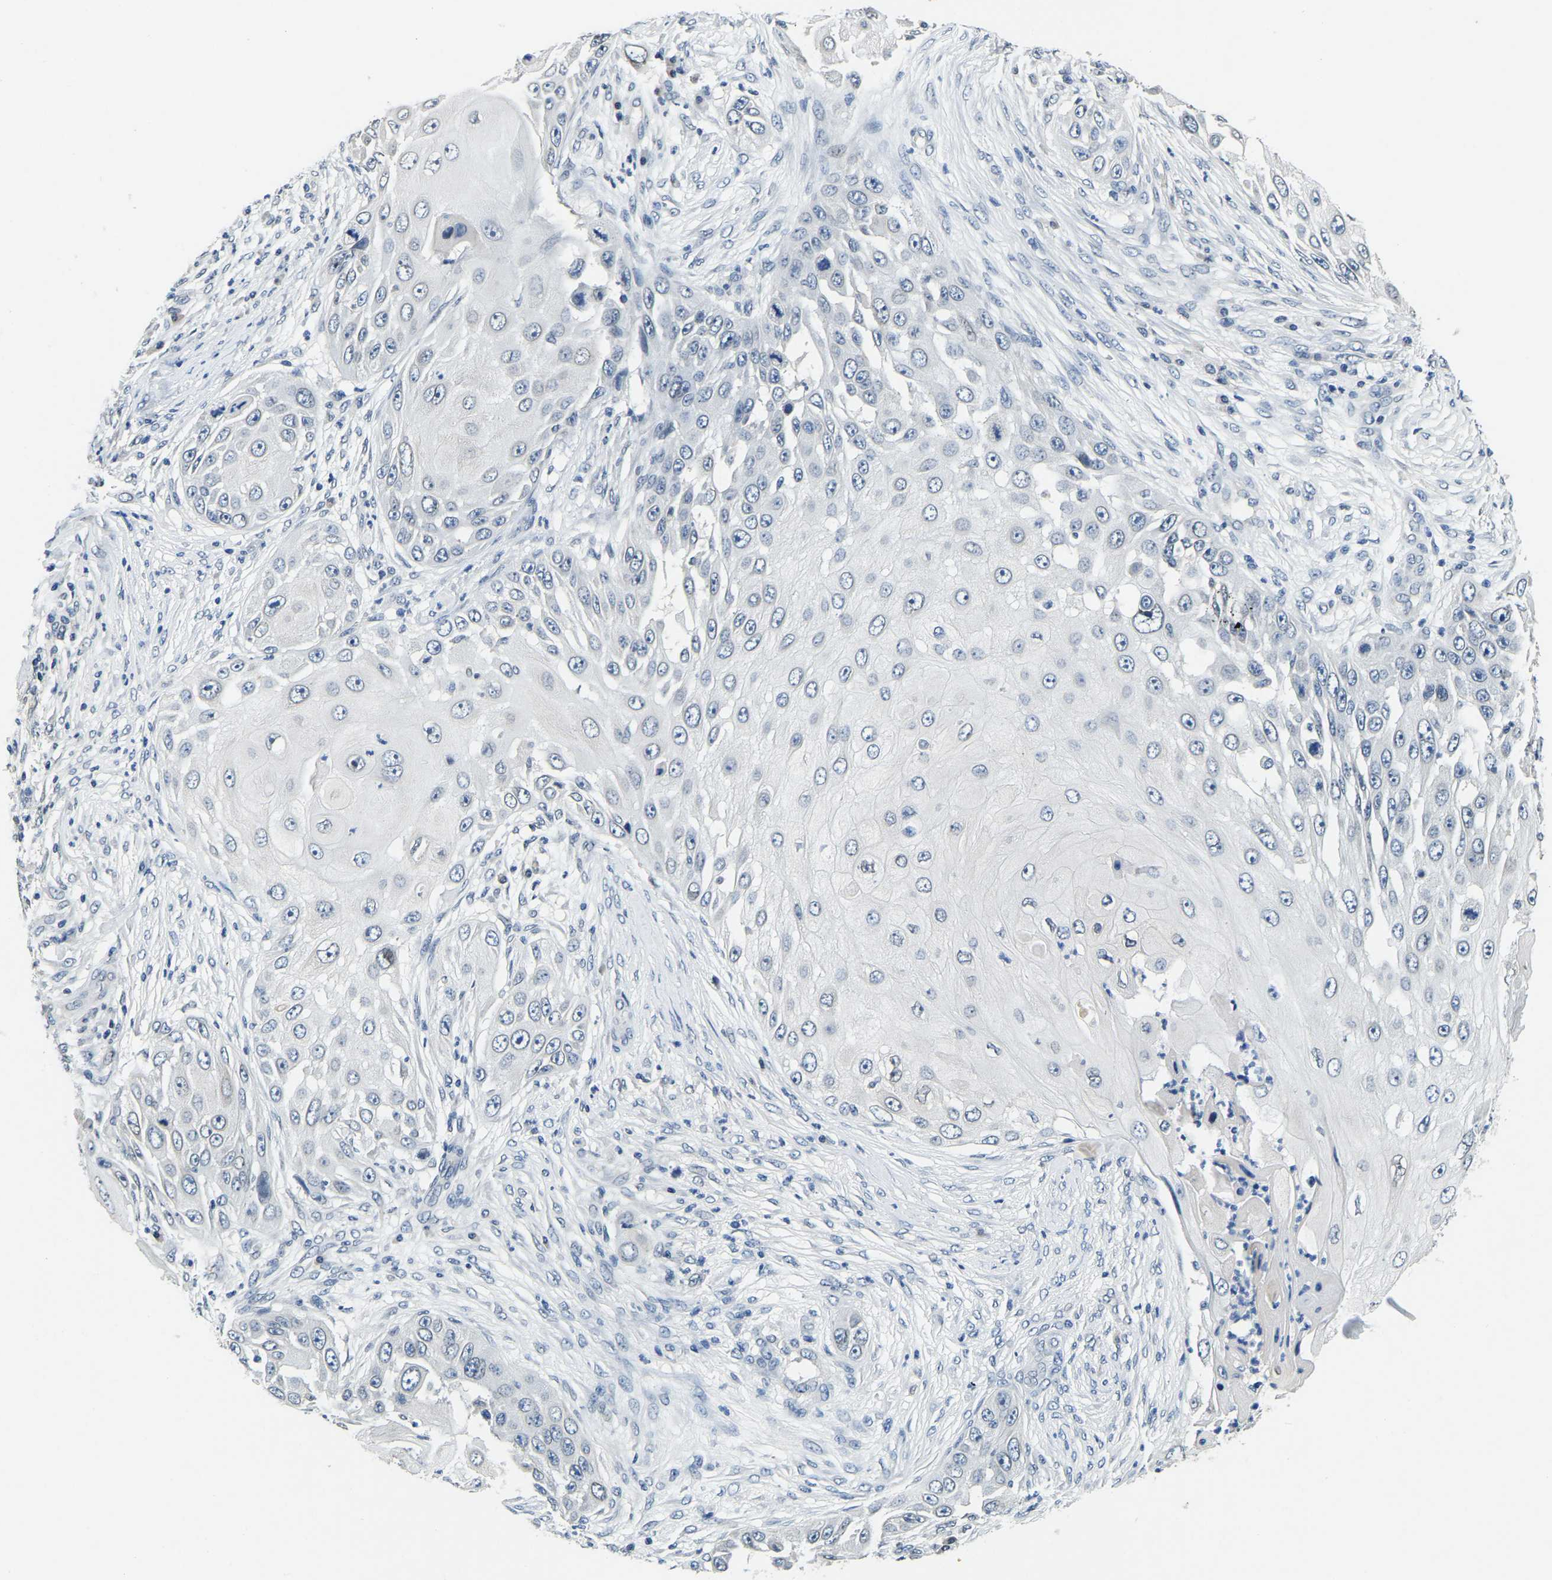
{"staining": {"intensity": "negative", "quantity": "none", "location": "none"}, "tissue": "skin cancer", "cell_type": "Tumor cells", "image_type": "cancer", "snomed": [{"axis": "morphology", "description": "Squamous cell carcinoma, NOS"}, {"axis": "topography", "description": "Skin"}], "caption": "Skin squamous cell carcinoma was stained to show a protein in brown. There is no significant positivity in tumor cells.", "gene": "RANBP2", "patient": {"sex": "female", "age": 44}}